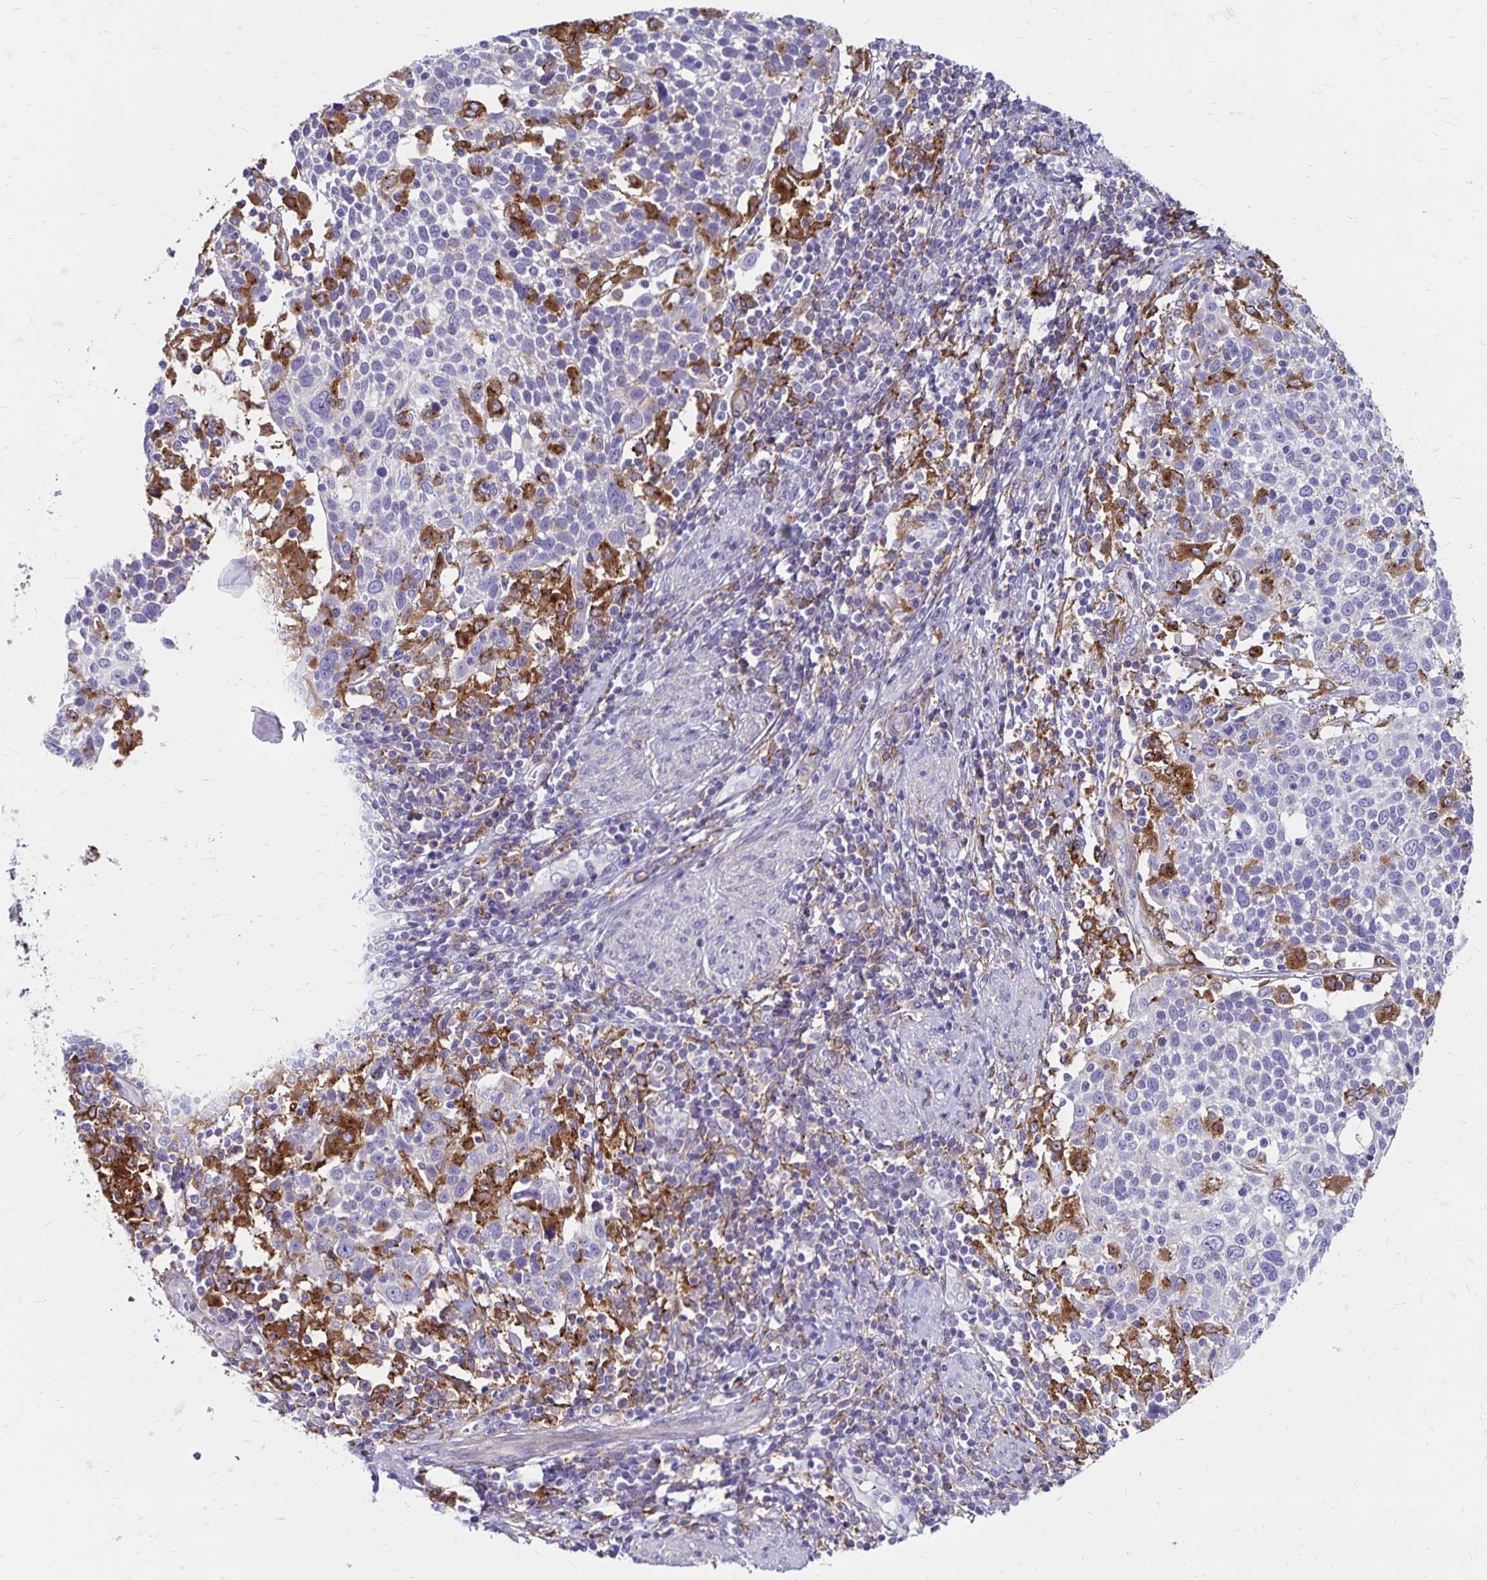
{"staining": {"intensity": "negative", "quantity": "none", "location": "none"}, "tissue": "cervical cancer", "cell_type": "Tumor cells", "image_type": "cancer", "snomed": [{"axis": "morphology", "description": "Squamous cell carcinoma, NOS"}, {"axis": "topography", "description": "Cervix"}], "caption": "There is no significant positivity in tumor cells of cervical cancer. The staining is performed using DAB brown chromogen with nuclei counter-stained in using hematoxylin.", "gene": "TNS3", "patient": {"sex": "female", "age": 61}}